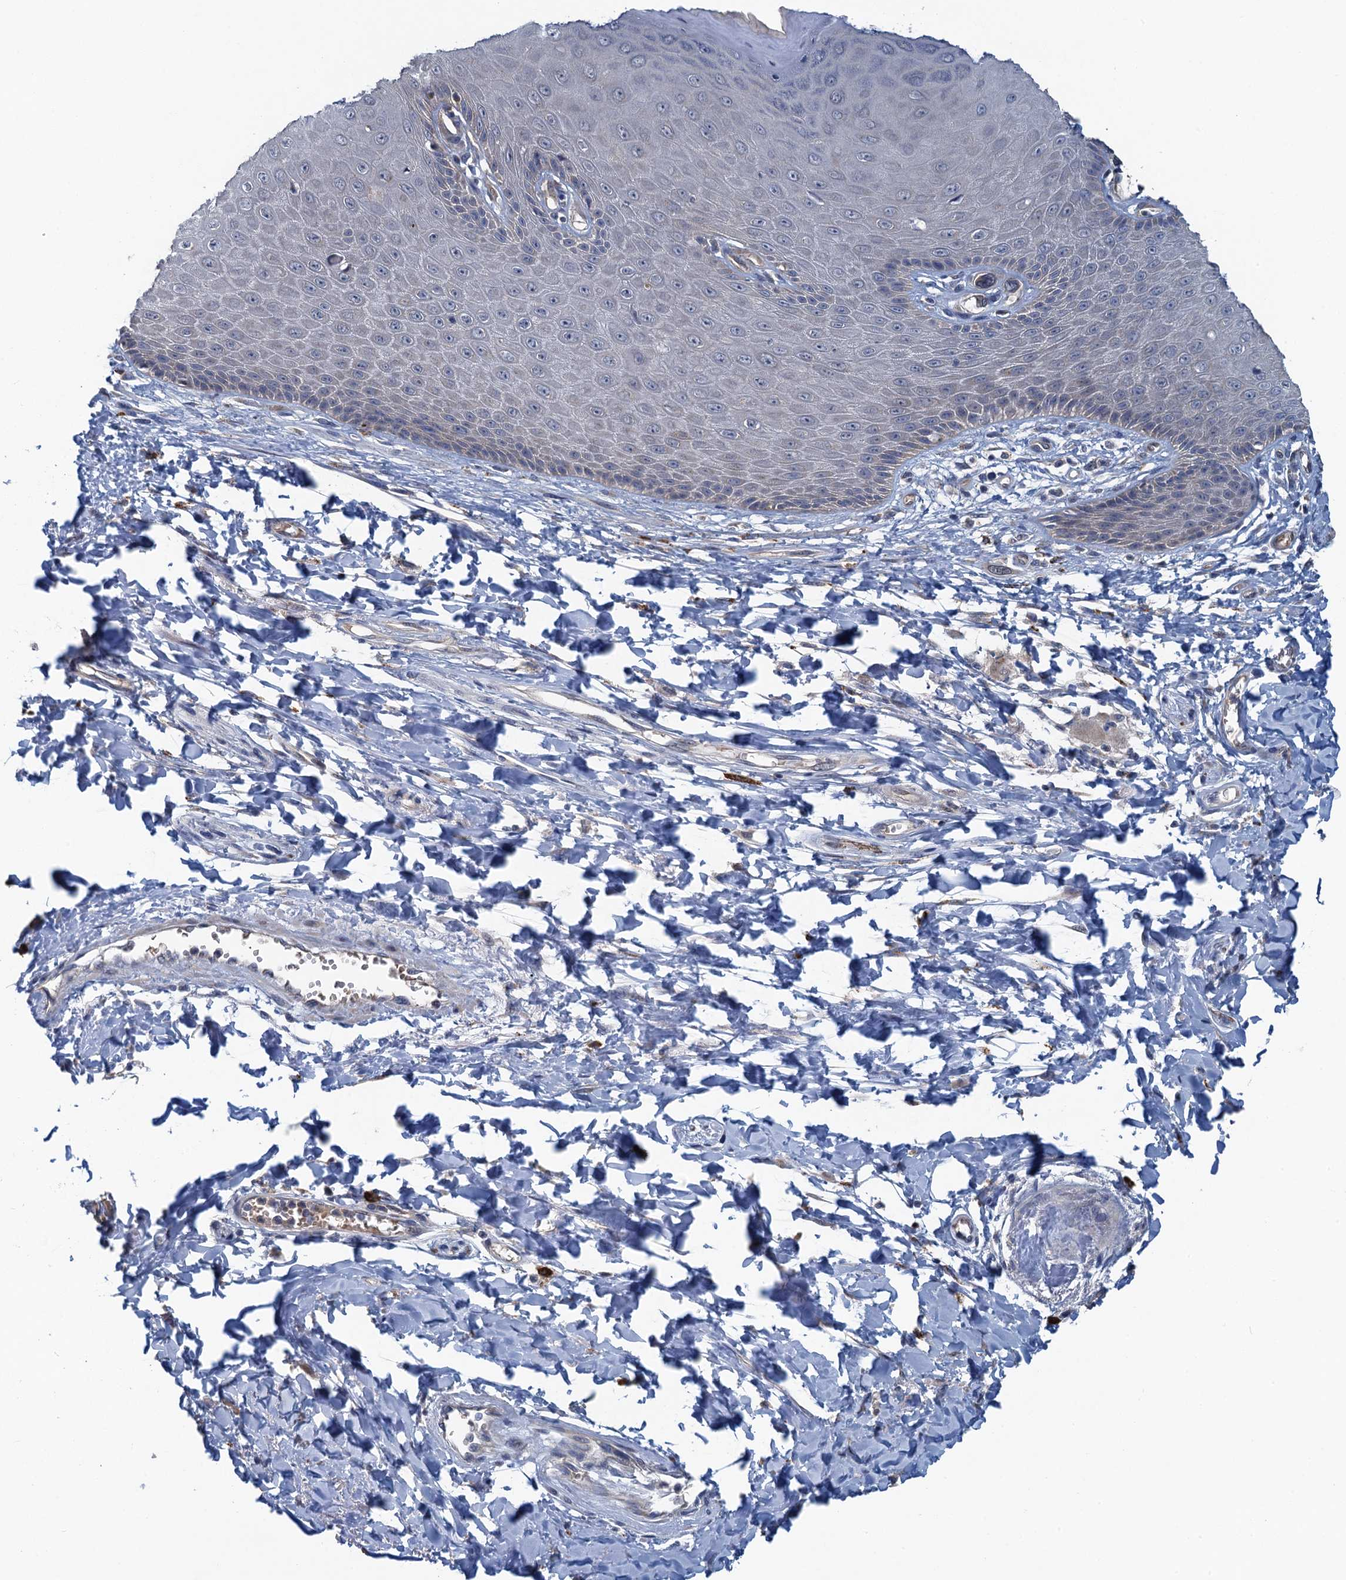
{"staining": {"intensity": "weak", "quantity": "25%-75%", "location": "cytoplasmic/membranous"}, "tissue": "skin", "cell_type": "Epidermal cells", "image_type": "normal", "snomed": [{"axis": "morphology", "description": "Normal tissue, NOS"}, {"axis": "topography", "description": "Anal"}], "caption": "A low amount of weak cytoplasmic/membranous expression is appreciated in approximately 25%-75% of epidermal cells in benign skin. (Brightfield microscopy of DAB IHC at high magnification).", "gene": "KBTBD8", "patient": {"sex": "male", "age": 78}}